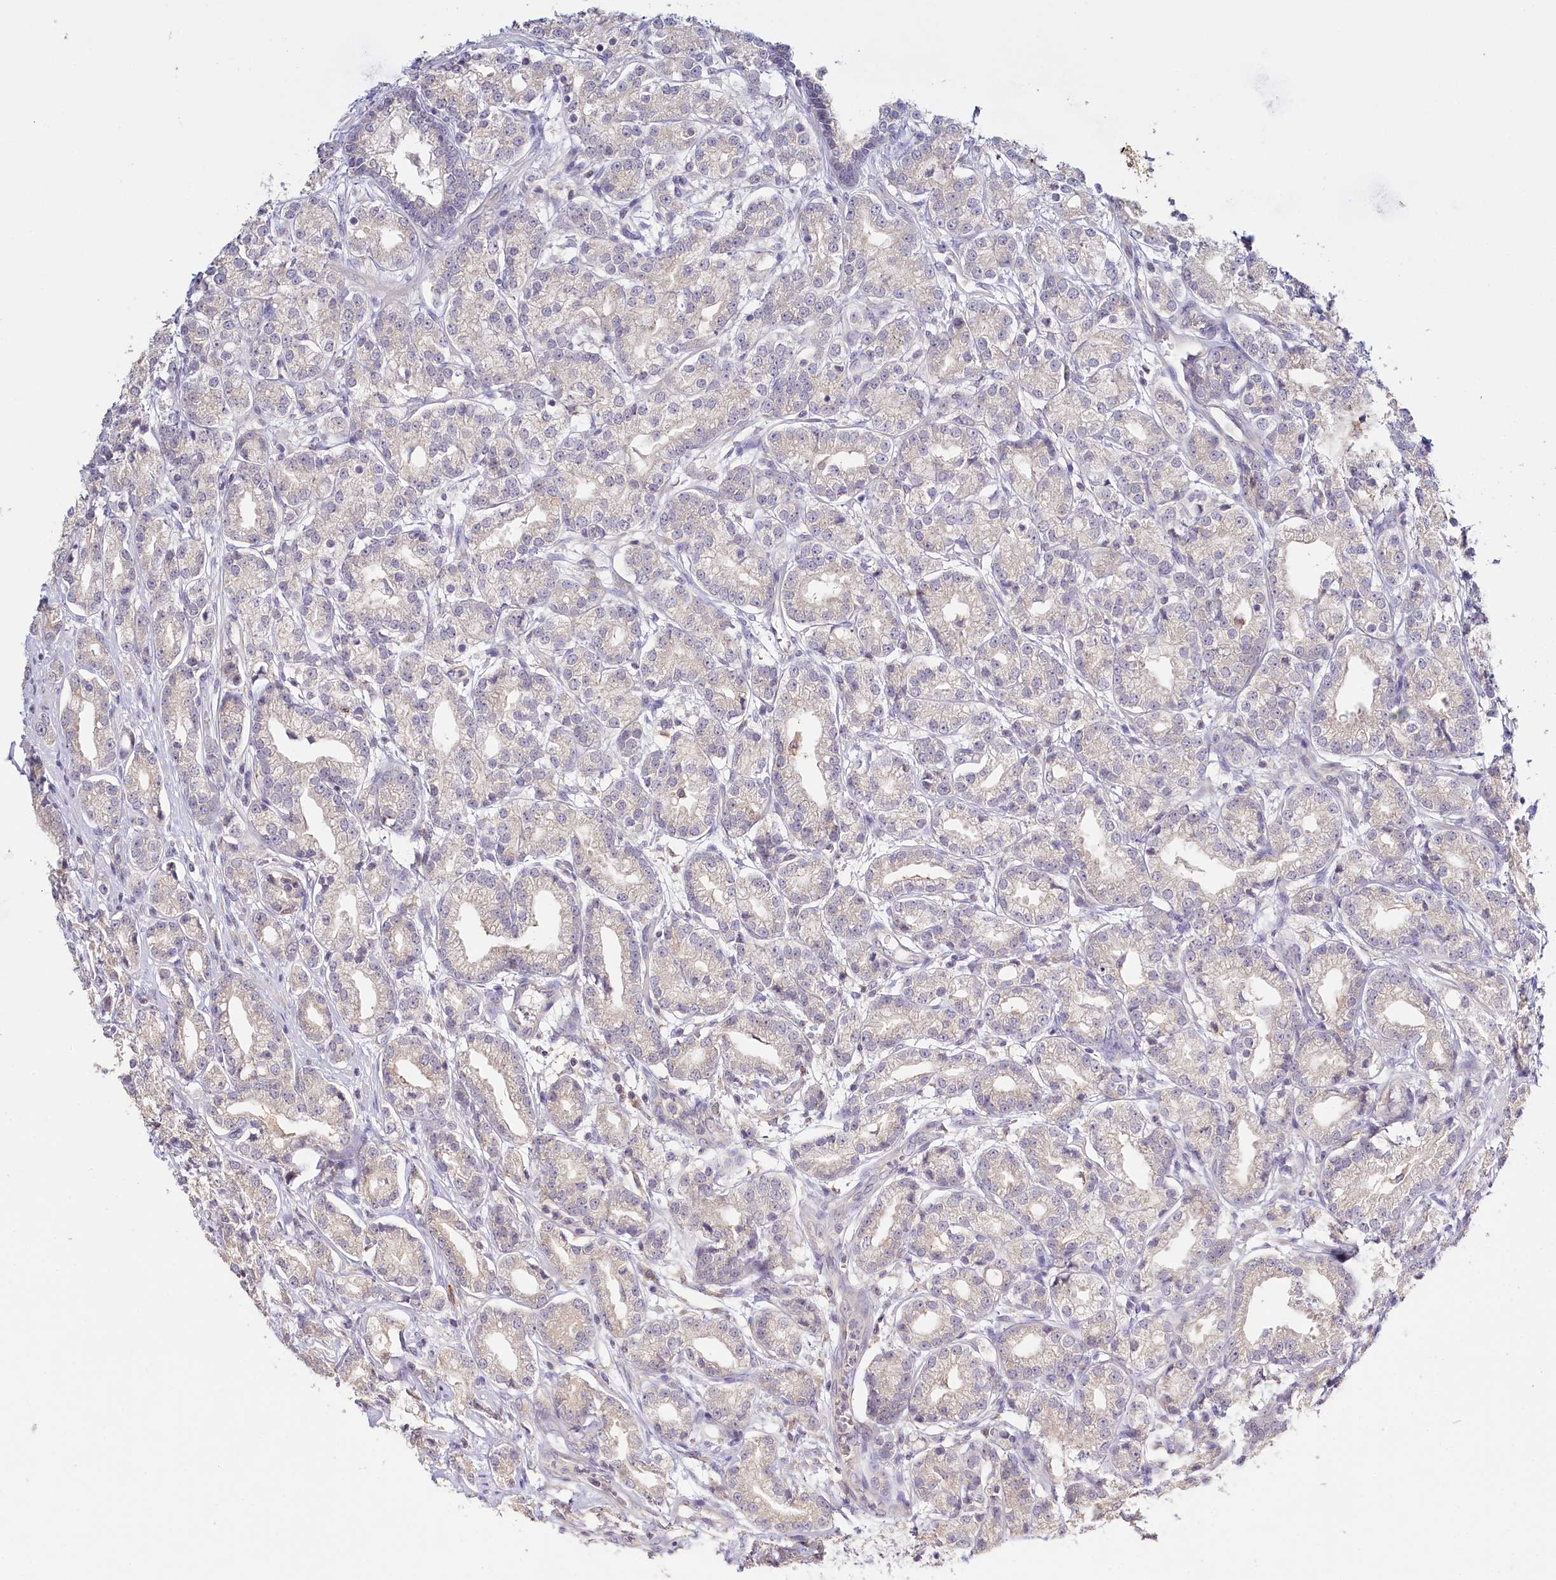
{"staining": {"intensity": "negative", "quantity": "none", "location": "none"}, "tissue": "prostate cancer", "cell_type": "Tumor cells", "image_type": "cancer", "snomed": [{"axis": "morphology", "description": "Adenocarcinoma, High grade"}, {"axis": "topography", "description": "Prostate"}], "caption": "Immunohistochemistry (IHC) of human prostate adenocarcinoma (high-grade) exhibits no expression in tumor cells.", "gene": "DAPK1", "patient": {"sex": "male", "age": 69}}